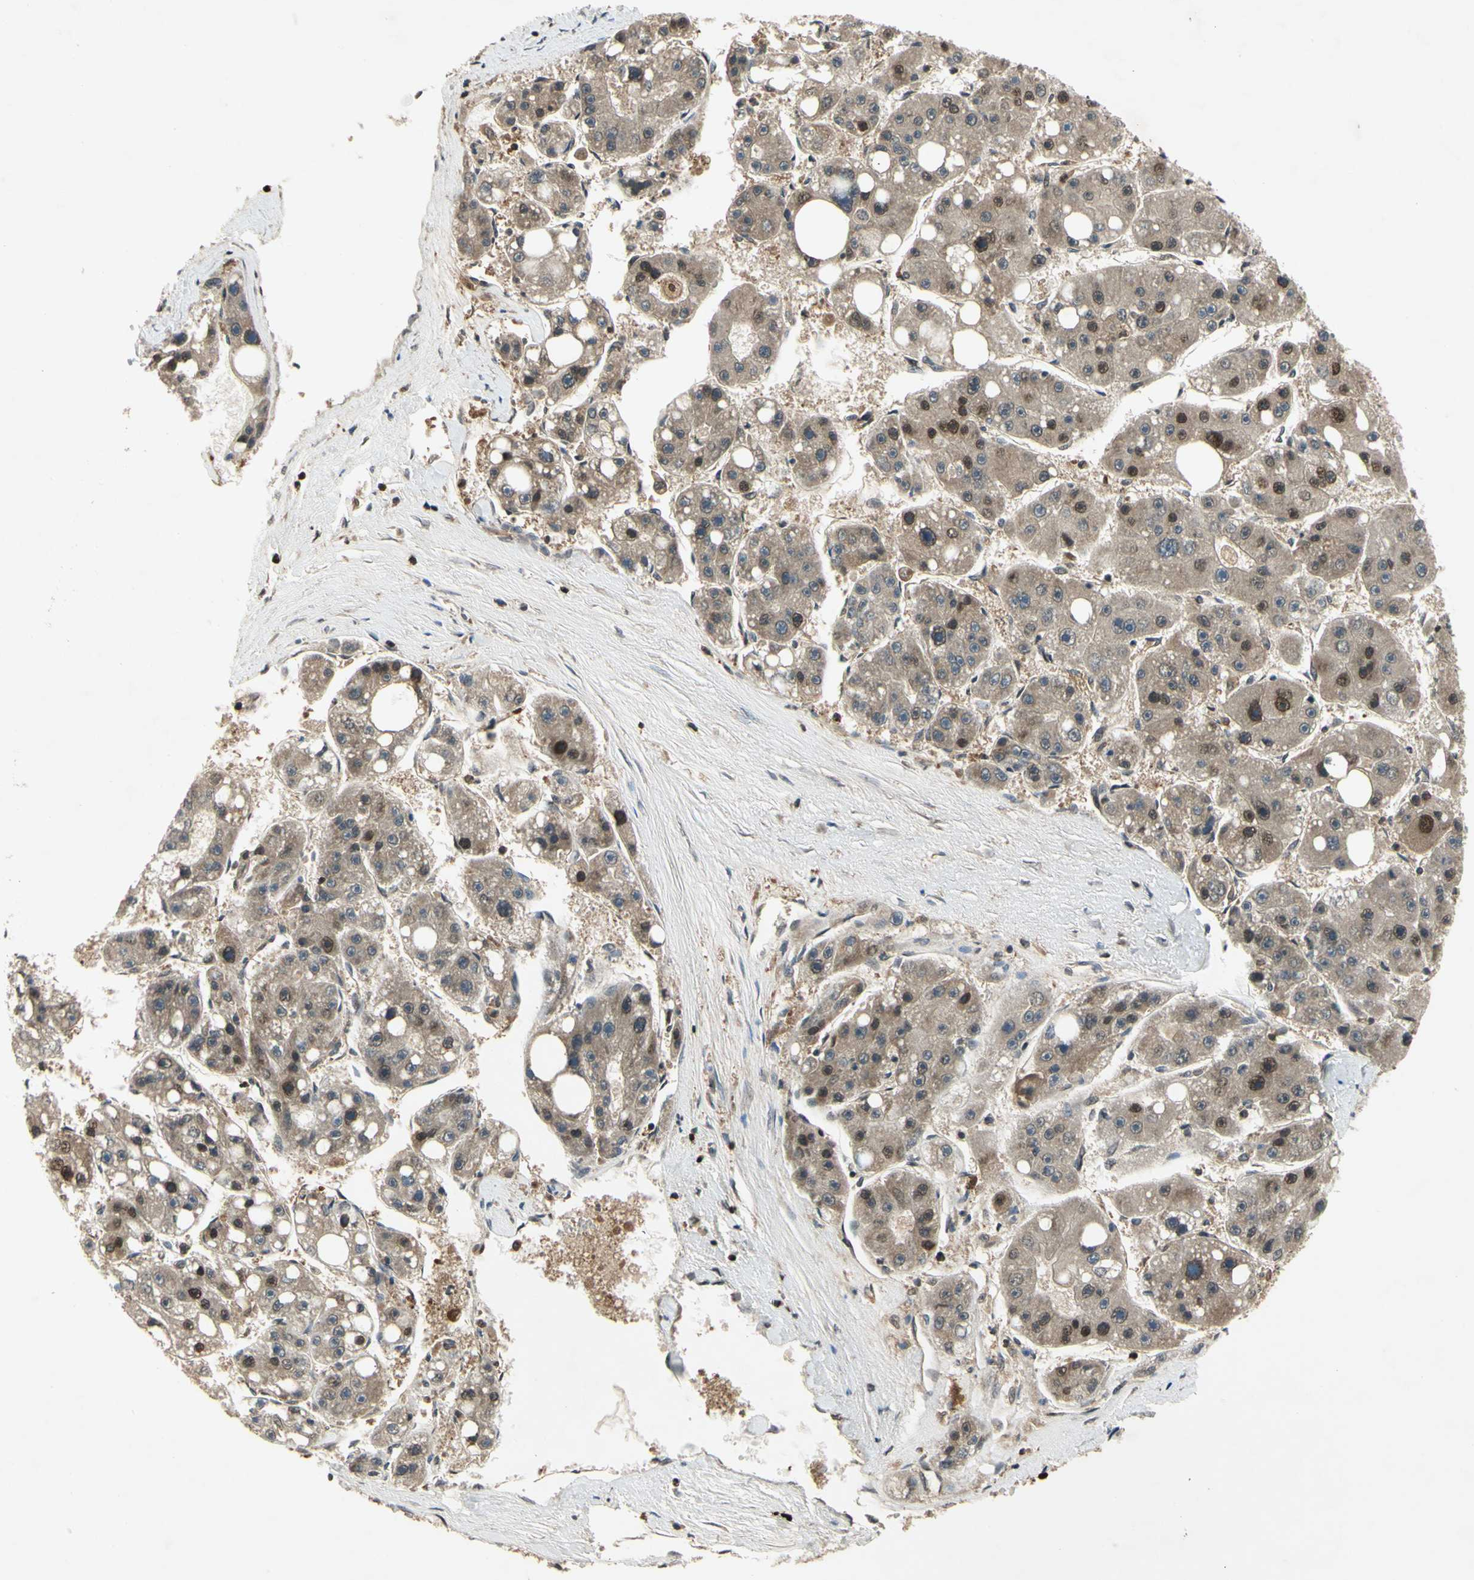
{"staining": {"intensity": "moderate", "quantity": ">75%", "location": "cytoplasmic/membranous"}, "tissue": "liver cancer", "cell_type": "Tumor cells", "image_type": "cancer", "snomed": [{"axis": "morphology", "description": "Carcinoma, Hepatocellular, NOS"}, {"axis": "topography", "description": "Liver"}], "caption": "Brown immunohistochemical staining in human liver hepatocellular carcinoma displays moderate cytoplasmic/membranous staining in about >75% of tumor cells.", "gene": "GSR", "patient": {"sex": "female", "age": 61}}